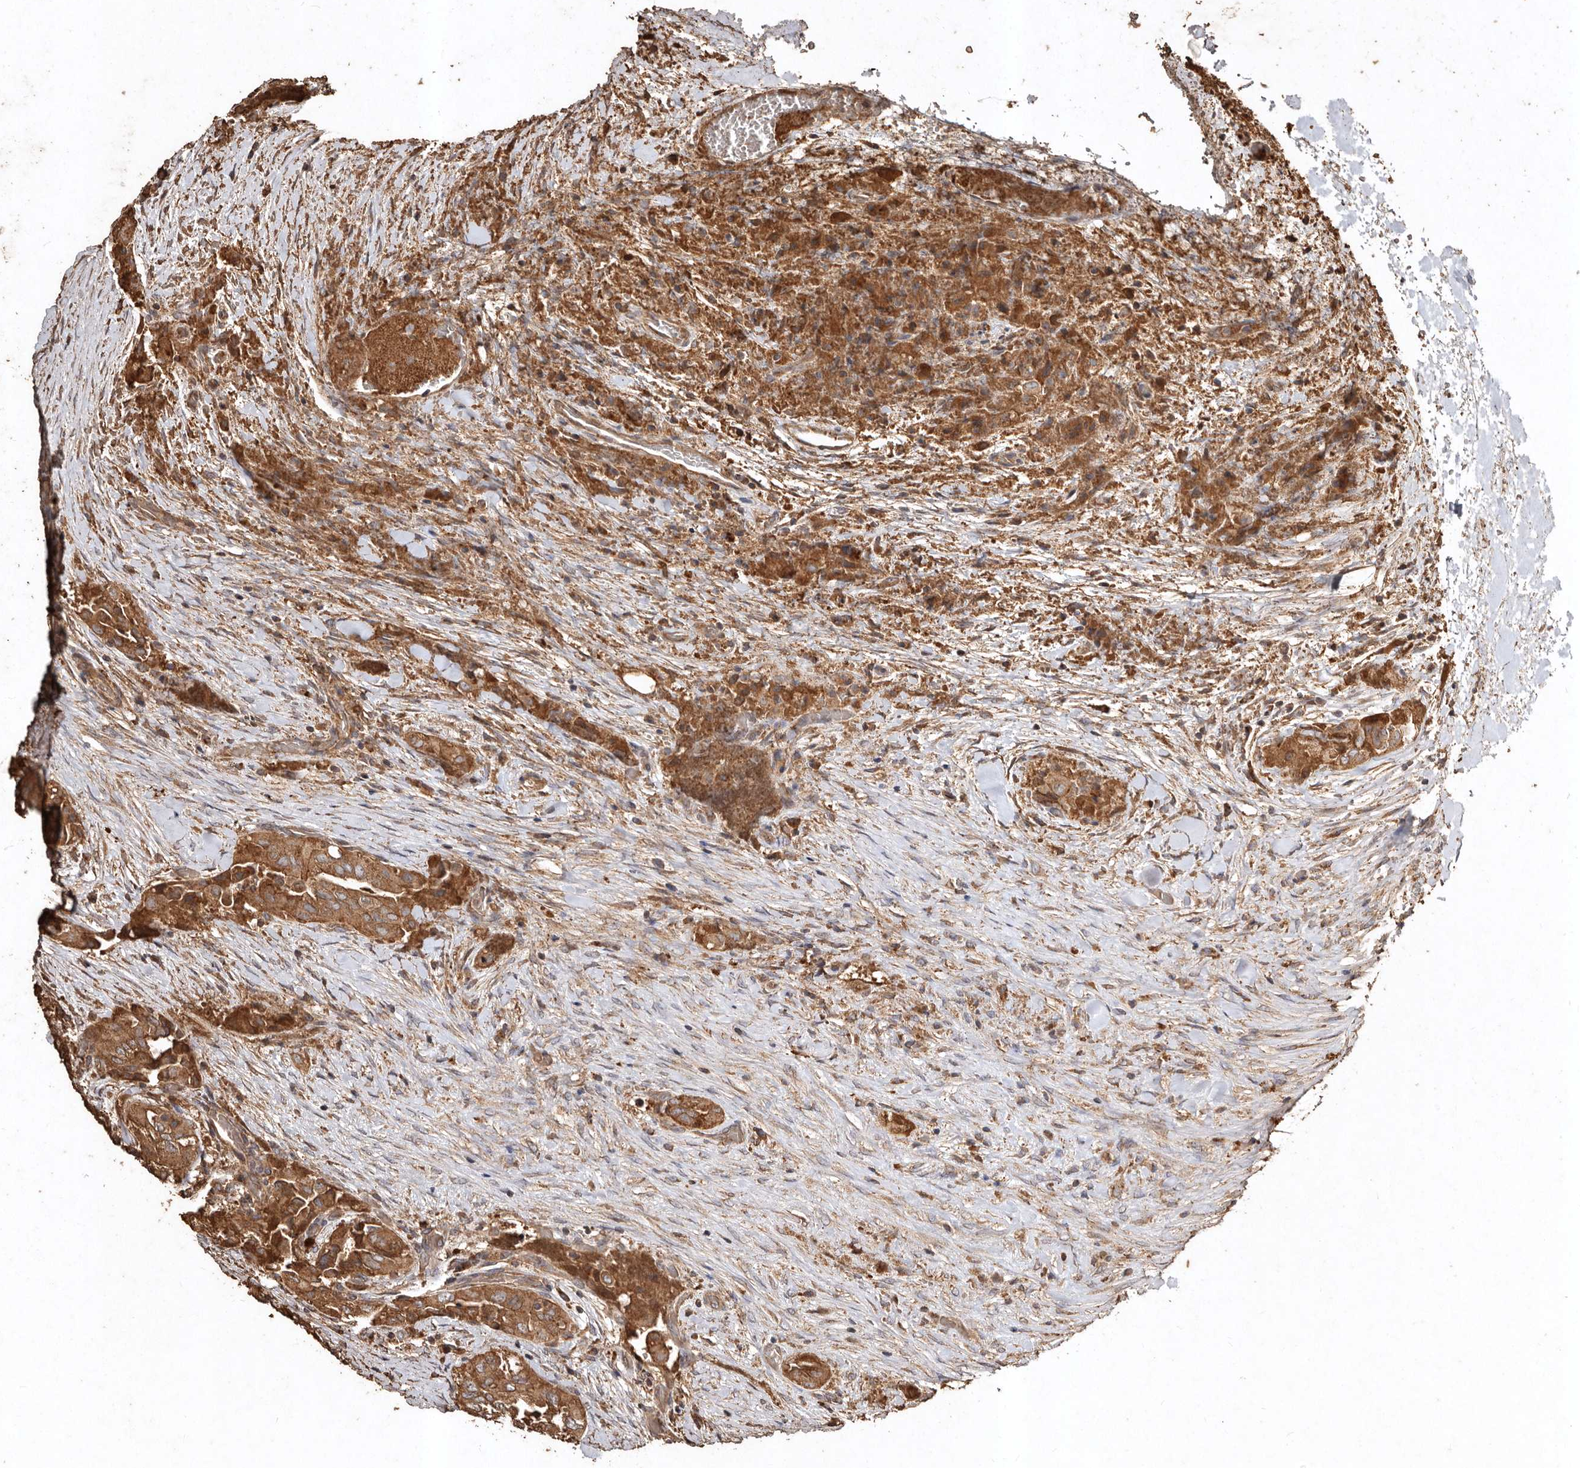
{"staining": {"intensity": "strong", "quantity": ">75%", "location": "cytoplasmic/membranous"}, "tissue": "thyroid cancer", "cell_type": "Tumor cells", "image_type": "cancer", "snomed": [{"axis": "morphology", "description": "Papillary adenocarcinoma, NOS"}, {"axis": "topography", "description": "Thyroid gland"}], "caption": "Approximately >75% of tumor cells in papillary adenocarcinoma (thyroid) display strong cytoplasmic/membranous protein staining as visualized by brown immunohistochemical staining.", "gene": "FARS2", "patient": {"sex": "female", "age": 59}}